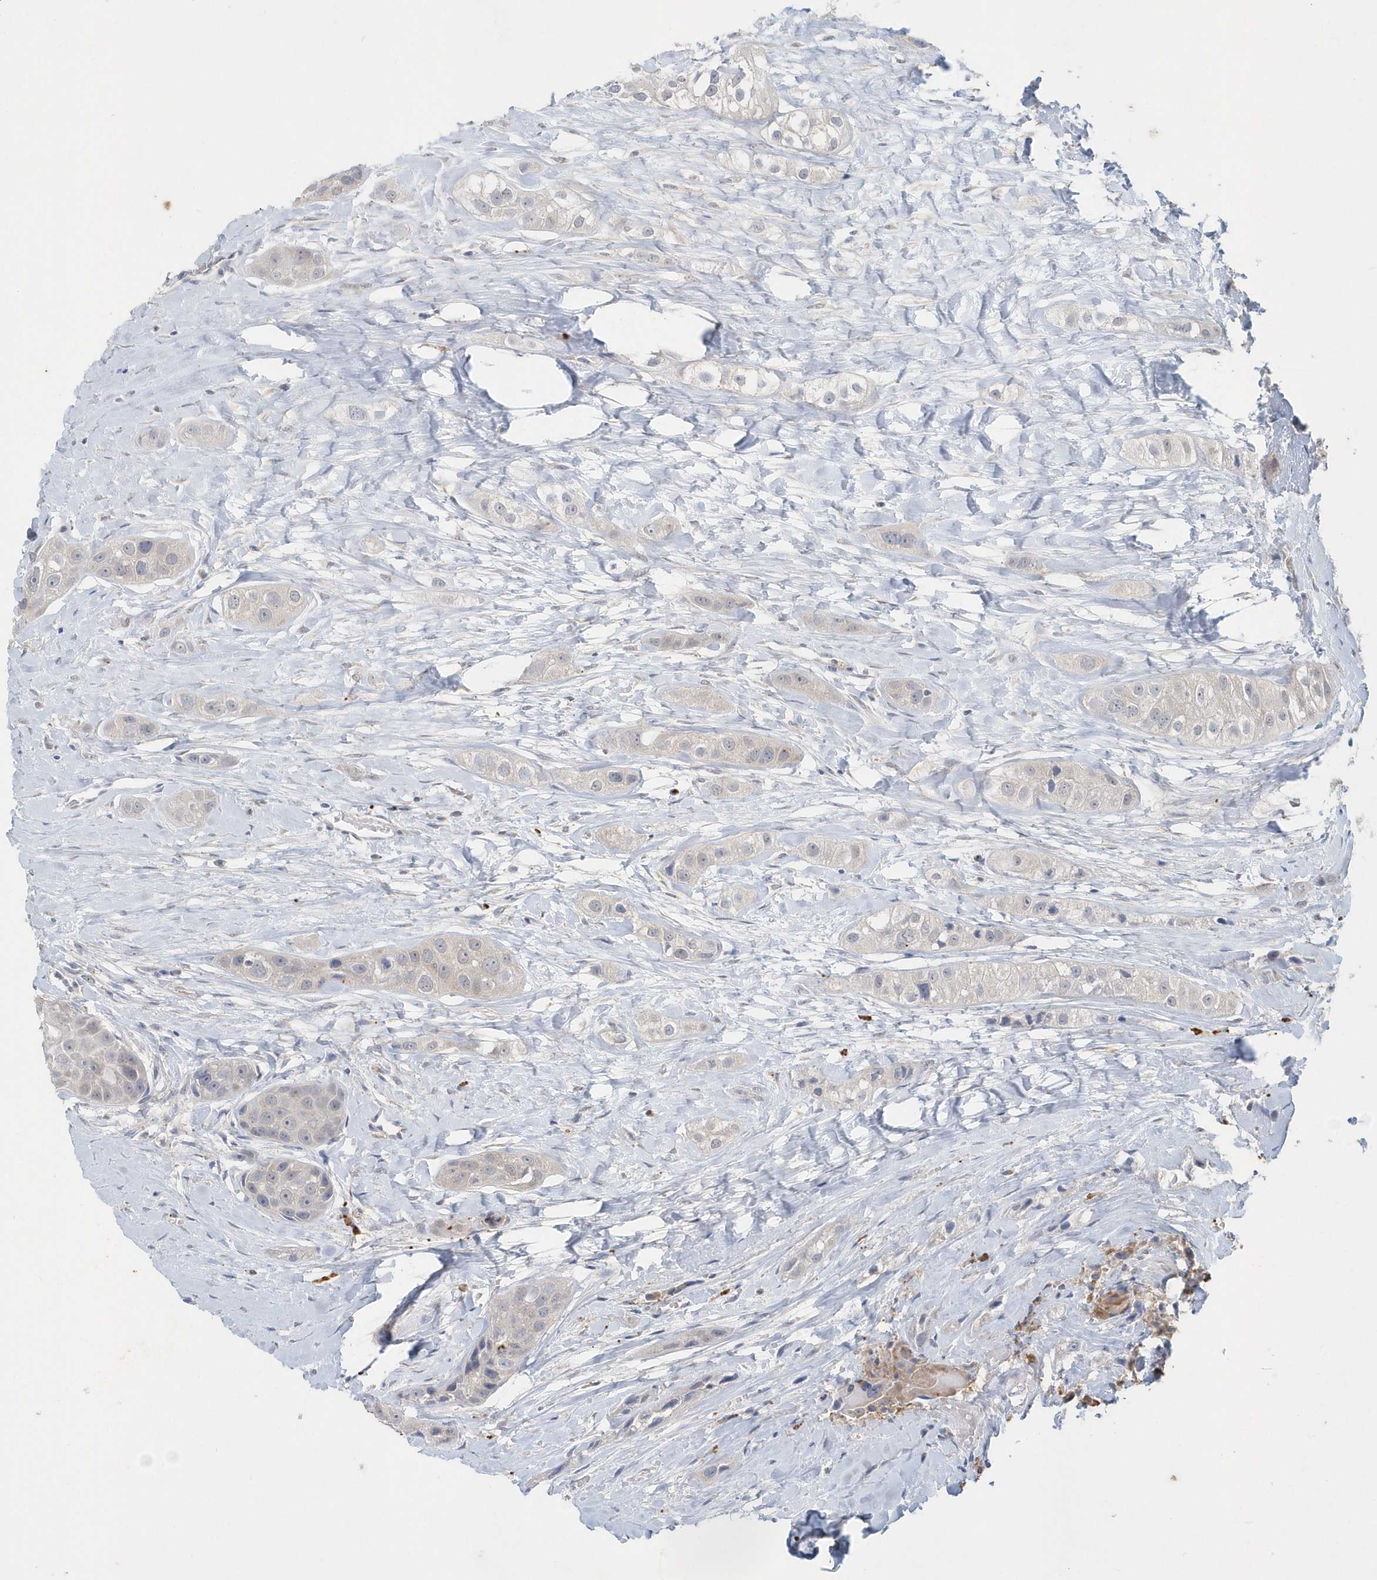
{"staining": {"intensity": "weak", "quantity": "<25%", "location": "cytoplasmic/membranous,nuclear"}, "tissue": "head and neck cancer", "cell_type": "Tumor cells", "image_type": "cancer", "snomed": [{"axis": "morphology", "description": "Normal tissue, NOS"}, {"axis": "morphology", "description": "Squamous cell carcinoma, NOS"}, {"axis": "topography", "description": "Skeletal muscle"}, {"axis": "topography", "description": "Head-Neck"}], "caption": "Squamous cell carcinoma (head and neck) was stained to show a protein in brown. There is no significant staining in tumor cells.", "gene": "AKR7A2", "patient": {"sex": "male", "age": 51}}